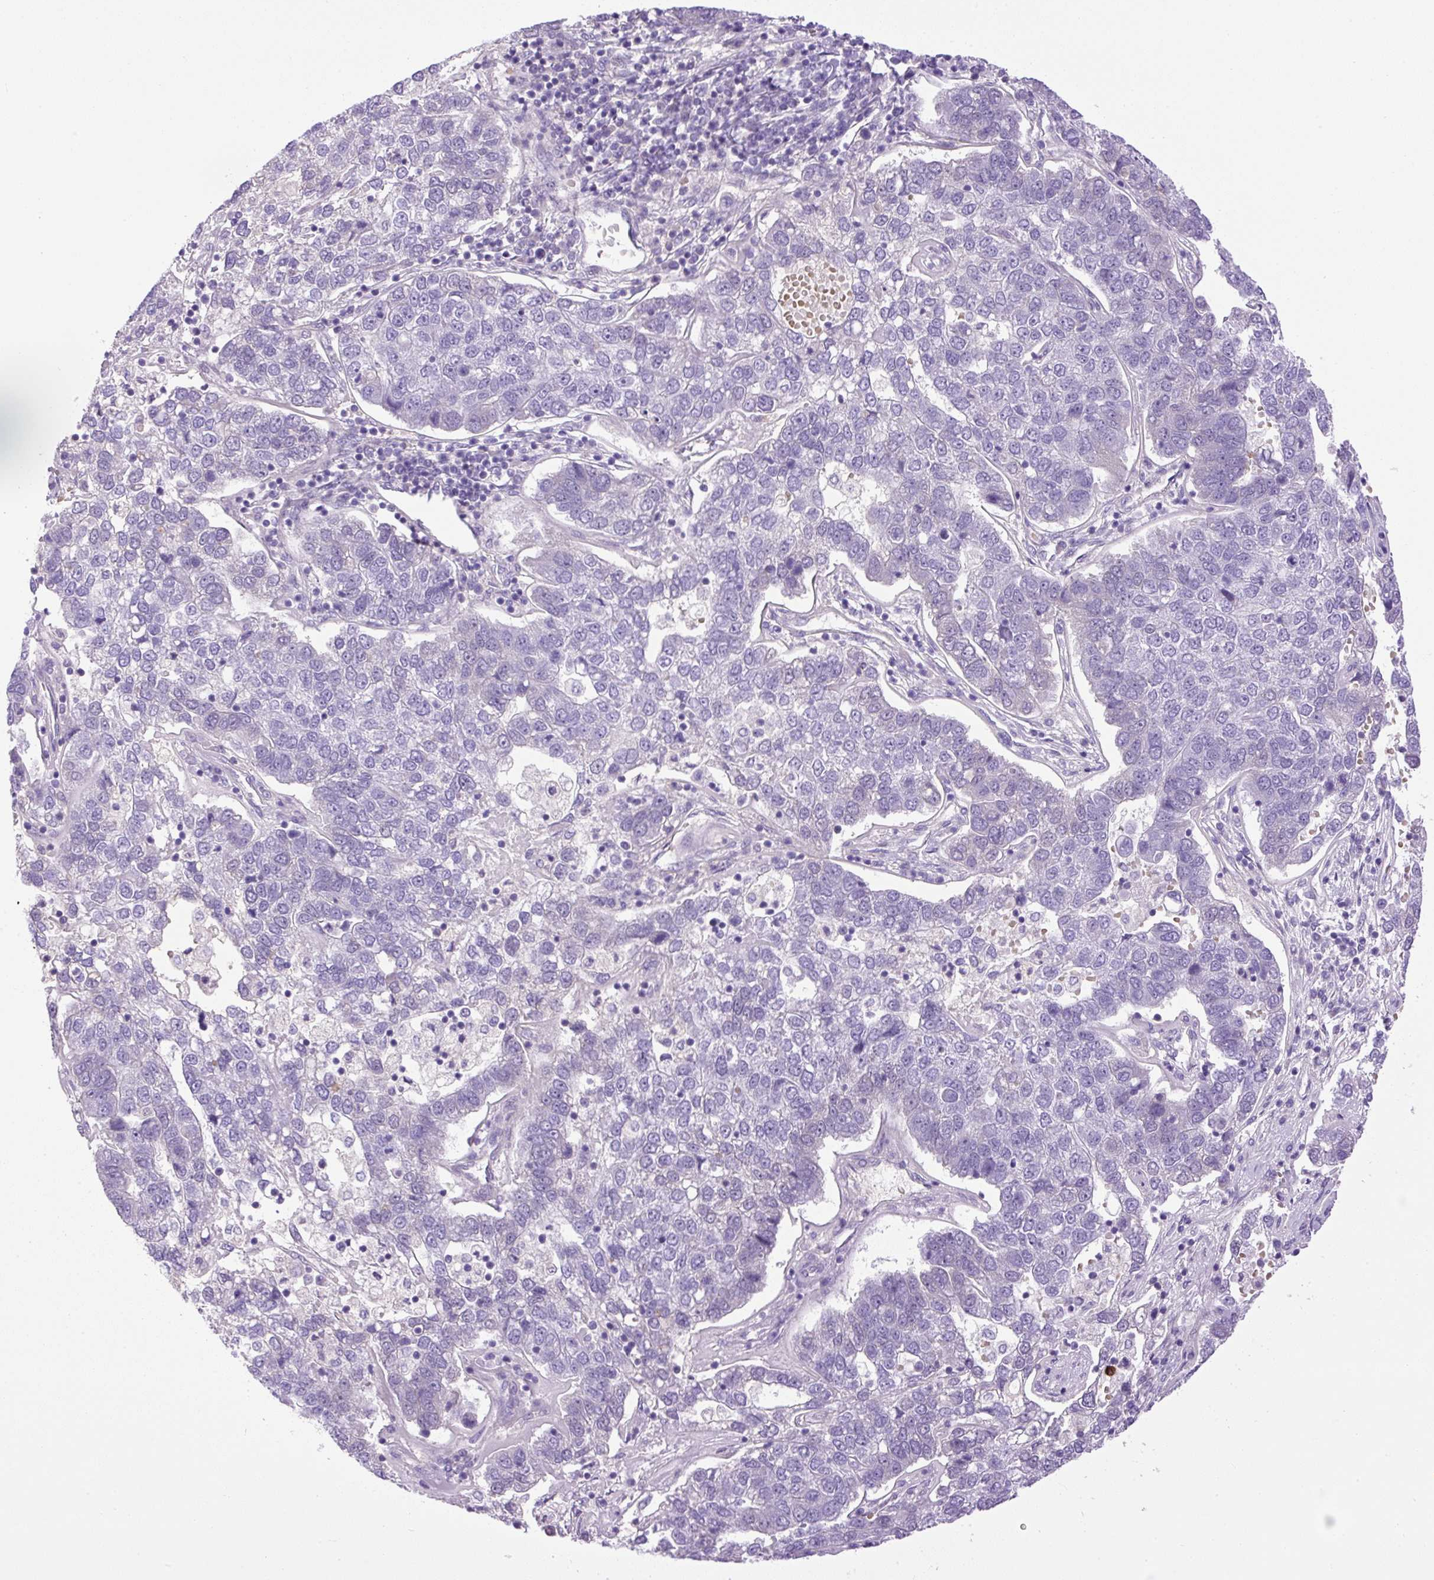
{"staining": {"intensity": "negative", "quantity": "none", "location": "none"}, "tissue": "pancreatic cancer", "cell_type": "Tumor cells", "image_type": "cancer", "snomed": [{"axis": "morphology", "description": "Adenocarcinoma, NOS"}, {"axis": "topography", "description": "Pancreas"}], "caption": "IHC of adenocarcinoma (pancreatic) exhibits no staining in tumor cells.", "gene": "VWA7", "patient": {"sex": "female", "age": 61}}